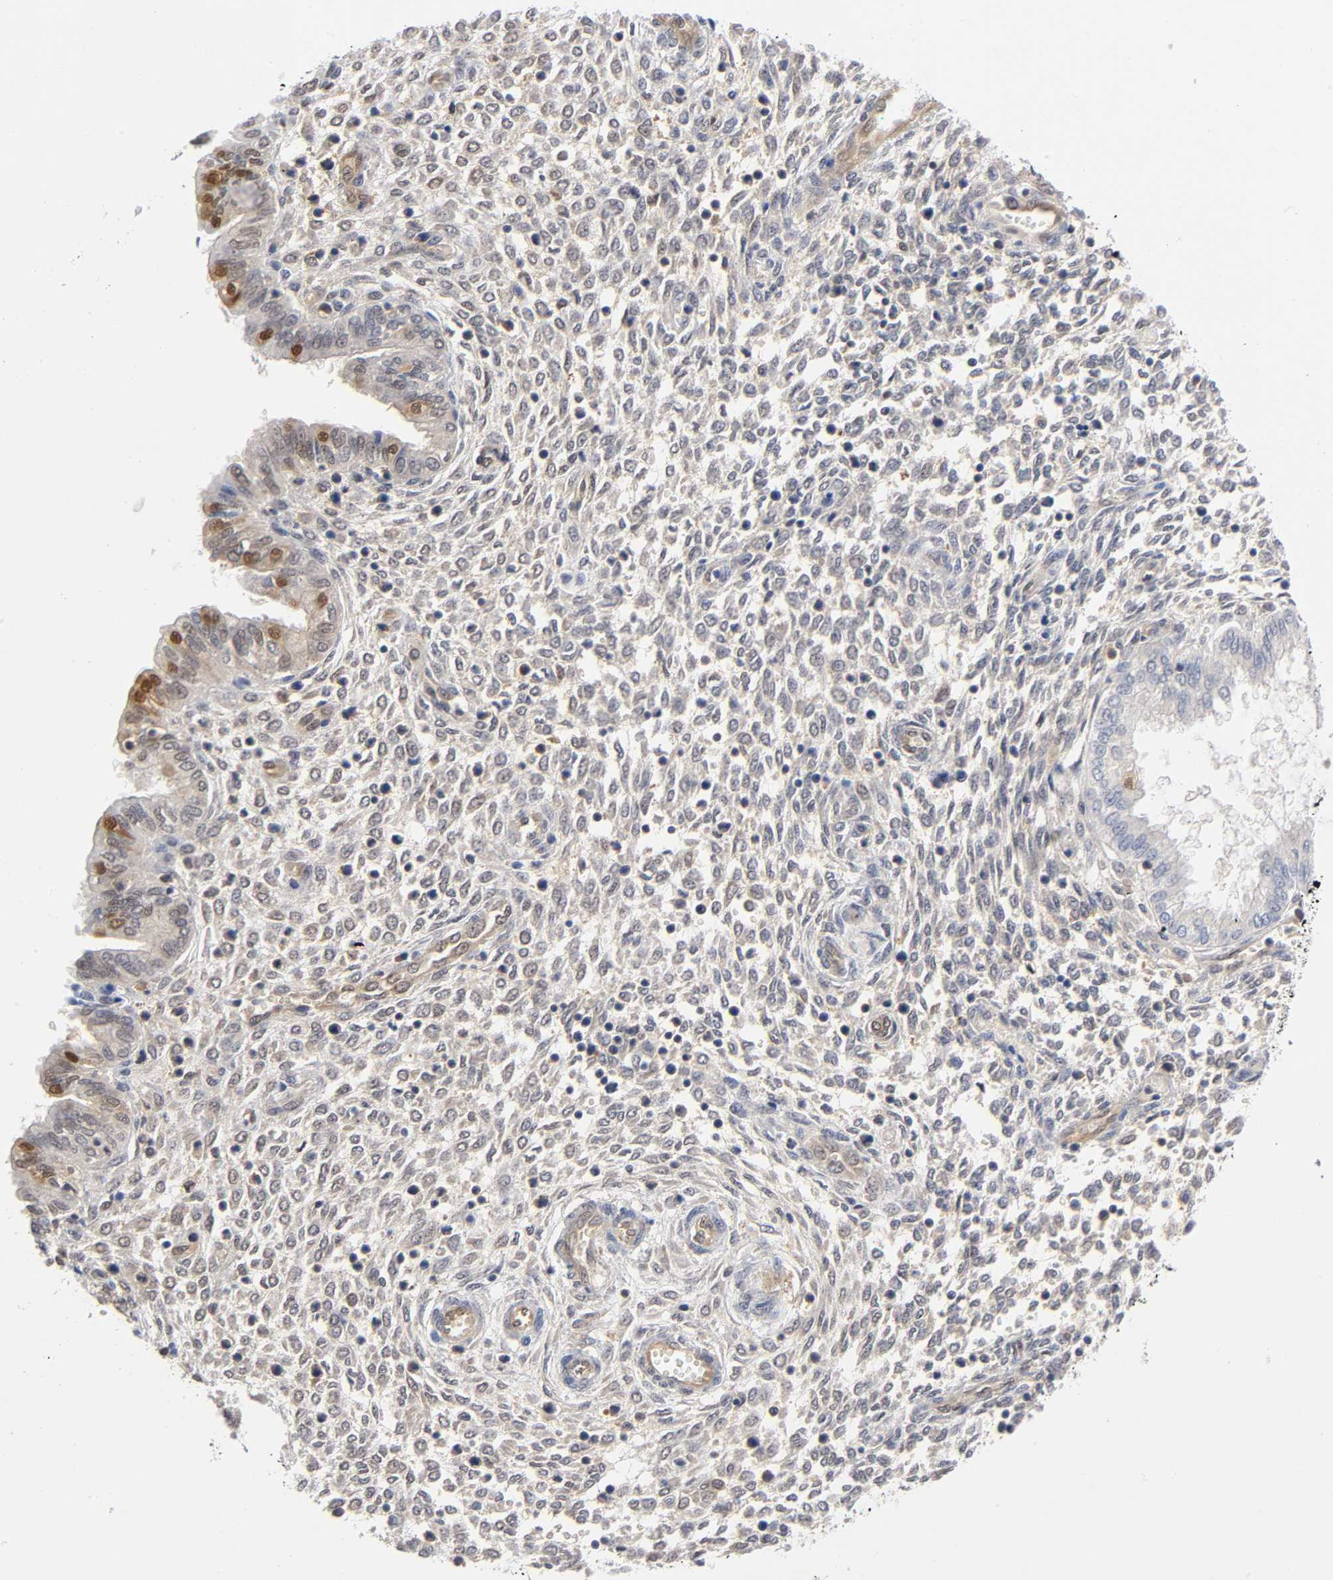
{"staining": {"intensity": "weak", "quantity": "<25%", "location": "cytoplasmic/membranous"}, "tissue": "endometrium", "cell_type": "Cells in endometrial stroma", "image_type": "normal", "snomed": [{"axis": "morphology", "description": "Normal tissue, NOS"}, {"axis": "topography", "description": "Endometrium"}], "caption": "Histopathology image shows no significant protein positivity in cells in endometrial stroma of benign endometrium. The staining is performed using DAB brown chromogen with nuclei counter-stained in using hematoxylin.", "gene": "DFFB", "patient": {"sex": "female", "age": 33}}